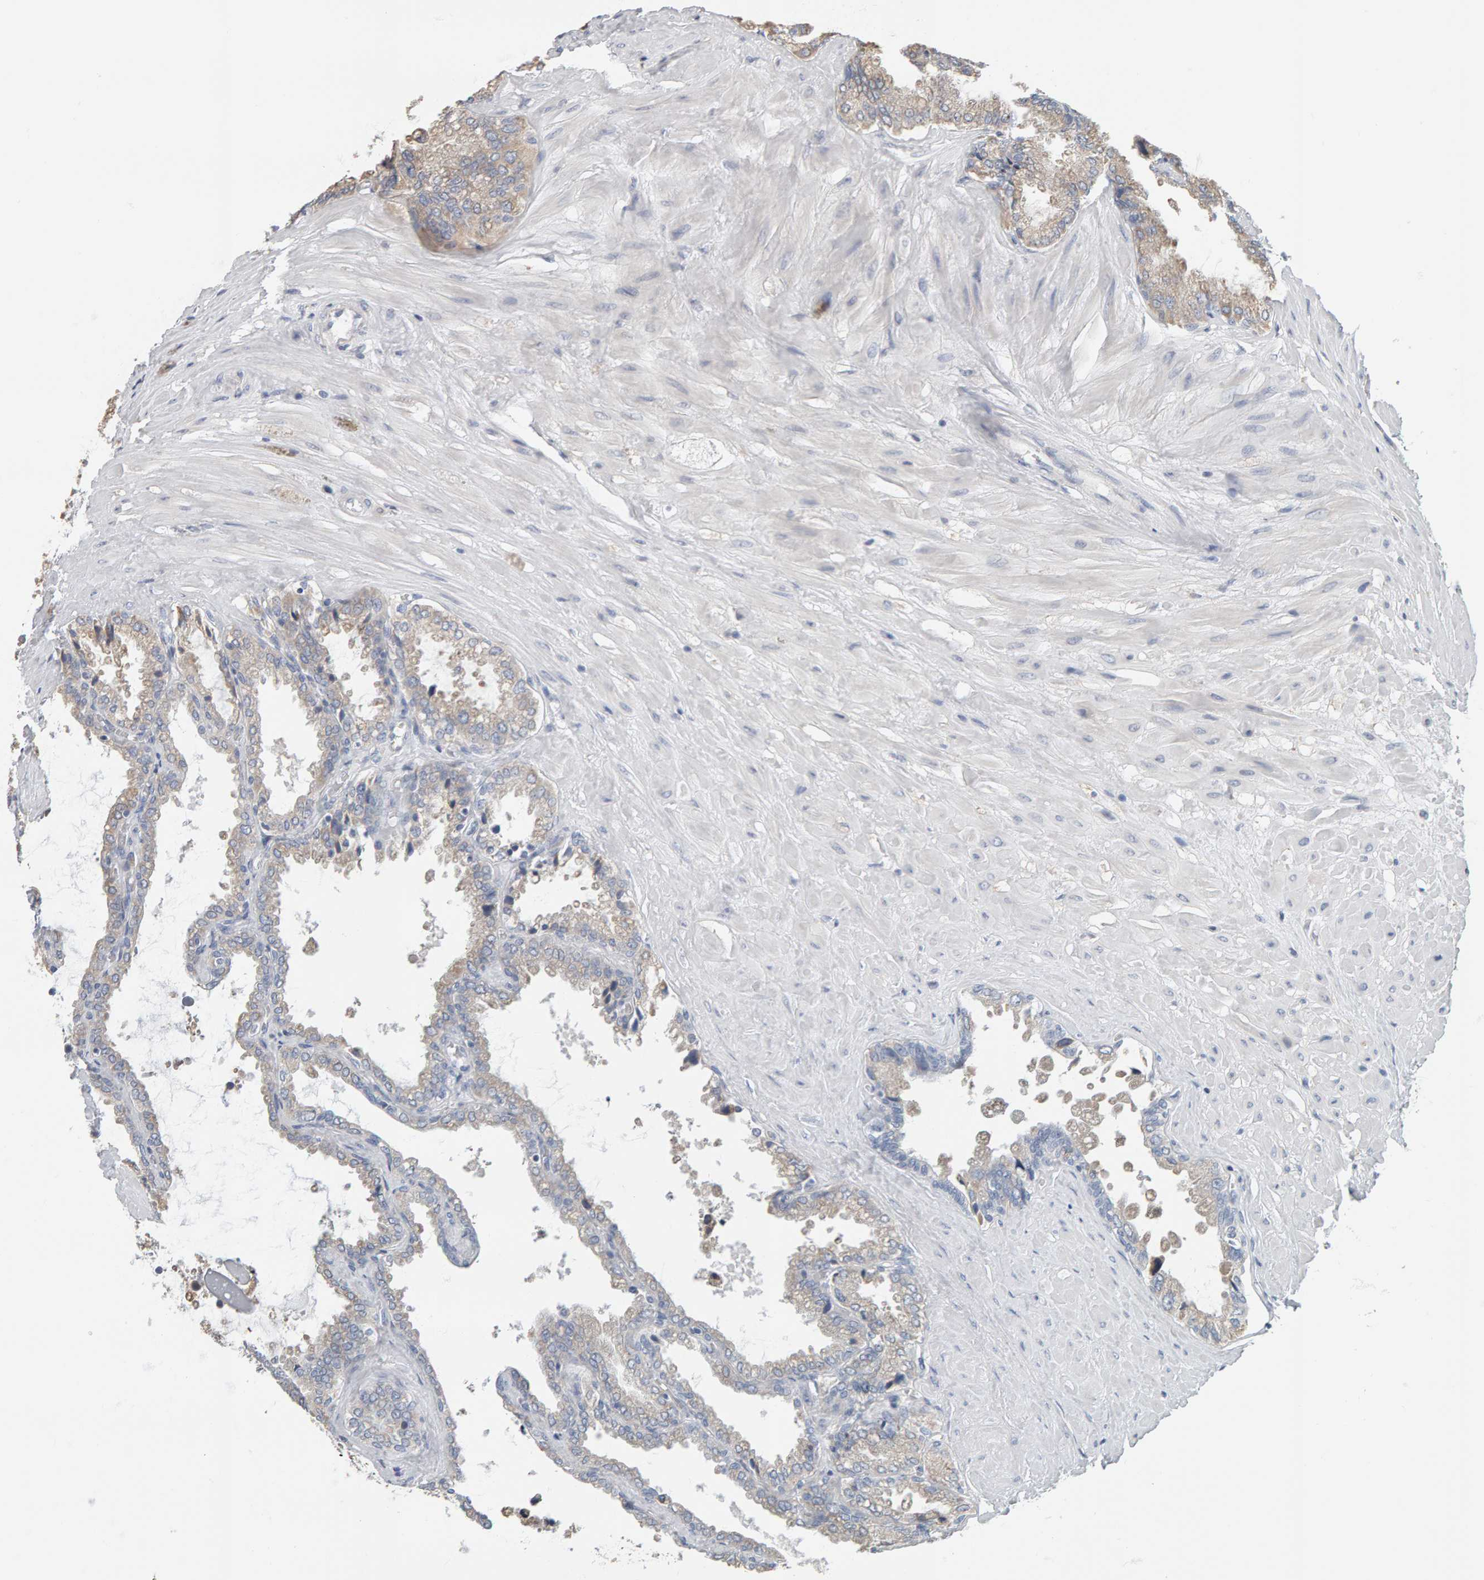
{"staining": {"intensity": "weak", "quantity": "<25%", "location": "cytoplasmic/membranous"}, "tissue": "seminal vesicle", "cell_type": "Glandular cells", "image_type": "normal", "snomed": [{"axis": "morphology", "description": "Normal tissue, NOS"}, {"axis": "topography", "description": "Seminal veicle"}], "caption": "DAB (3,3'-diaminobenzidine) immunohistochemical staining of normal human seminal vesicle demonstrates no significant staining in glandular cells.", "gene": "ADHFE1", "patient": {"sex": "male", "age": 46}}